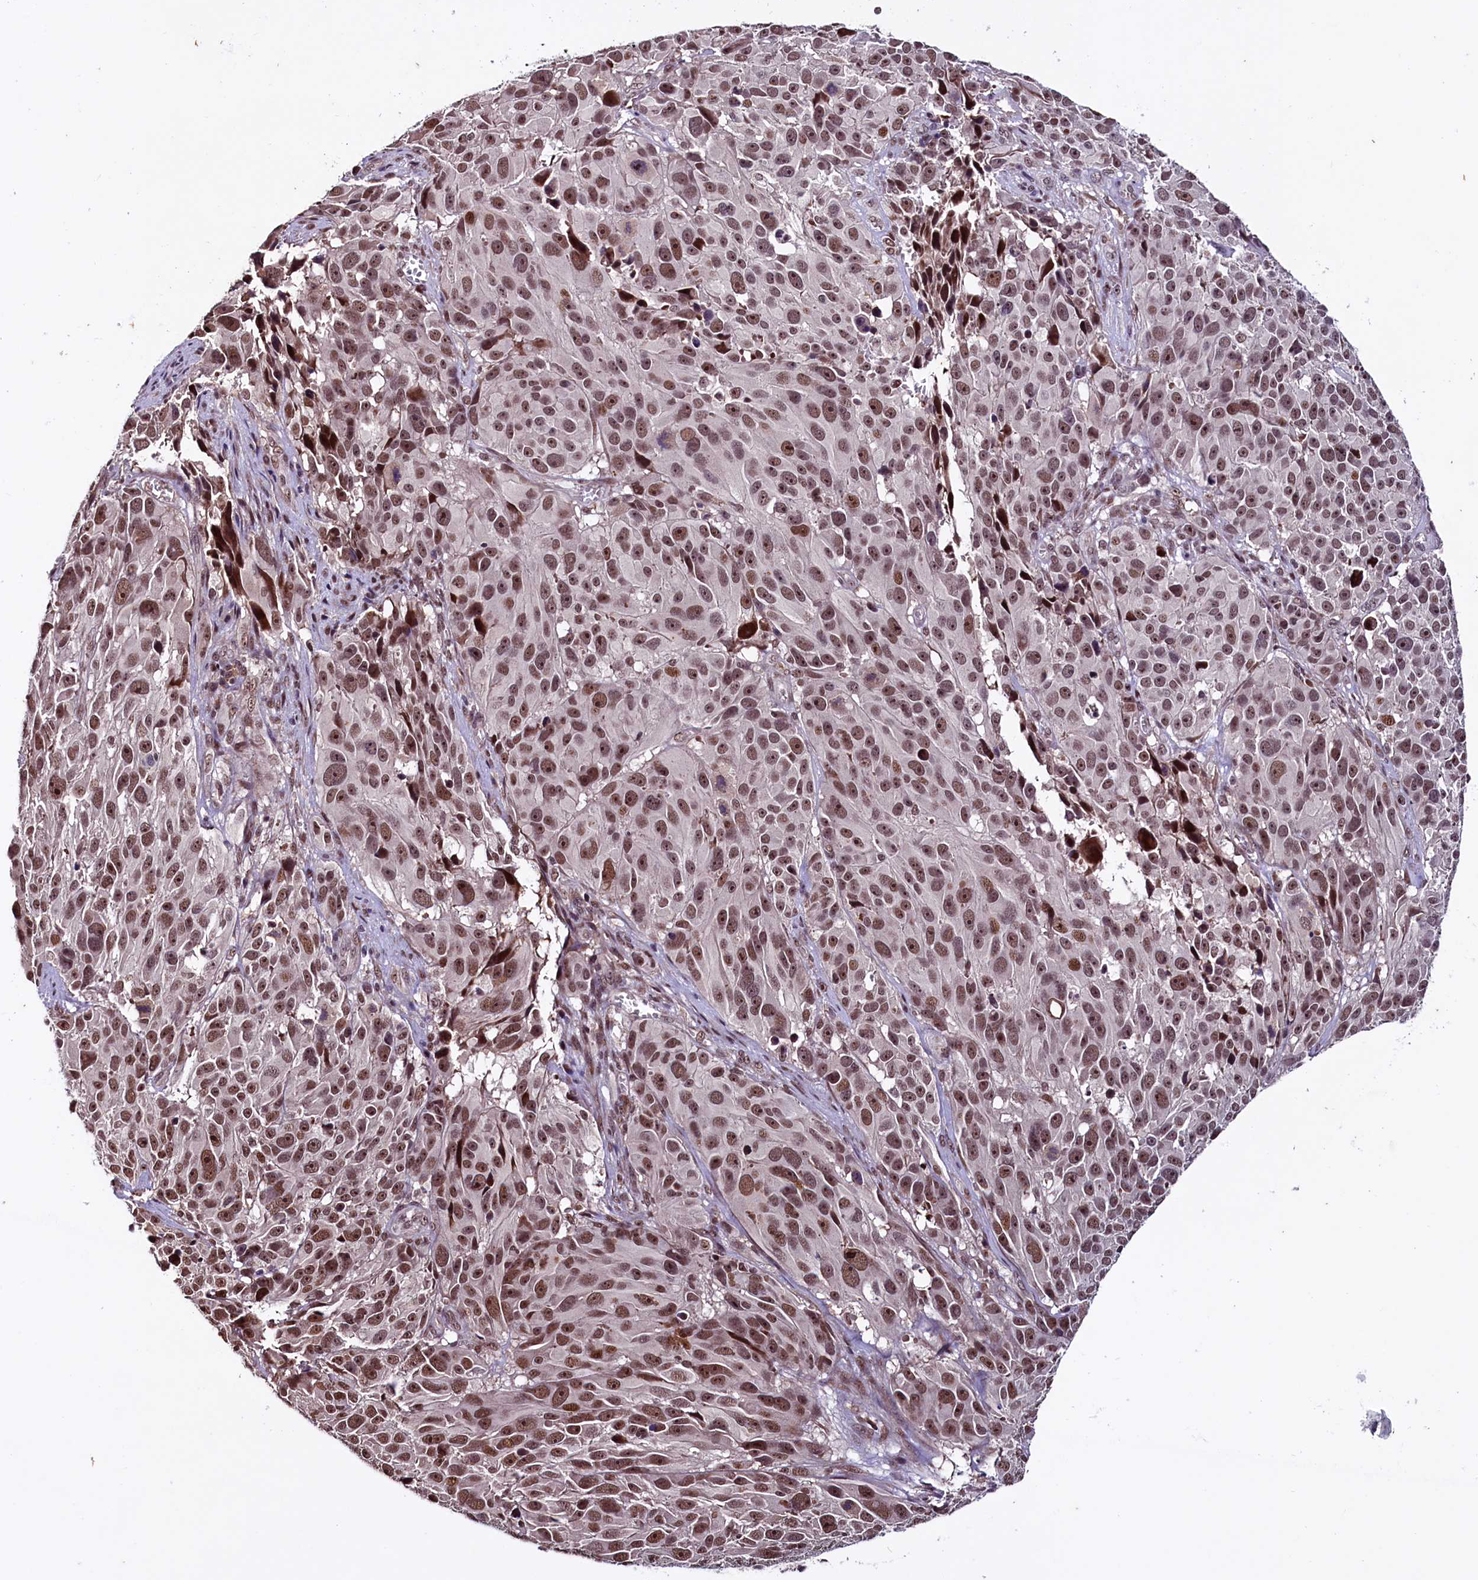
{"staining": {"intensity": "moderate", "quantity": ">75%", "location": "nuclear"}, "tissue": "melanoma", "cell_type": "Tumor cells", "image_type": "cancer", "snomed": [{"axis": "morphology", "description": "Malignant melanoma, NOS"}, {"axis": "topography", "description": "Skin"}], "caption": "Melanoma stained with a protein marker shows moderate staining in tumor cells.", "gene": "RNMT", "patient": {"sex": "male", "age": 84}}